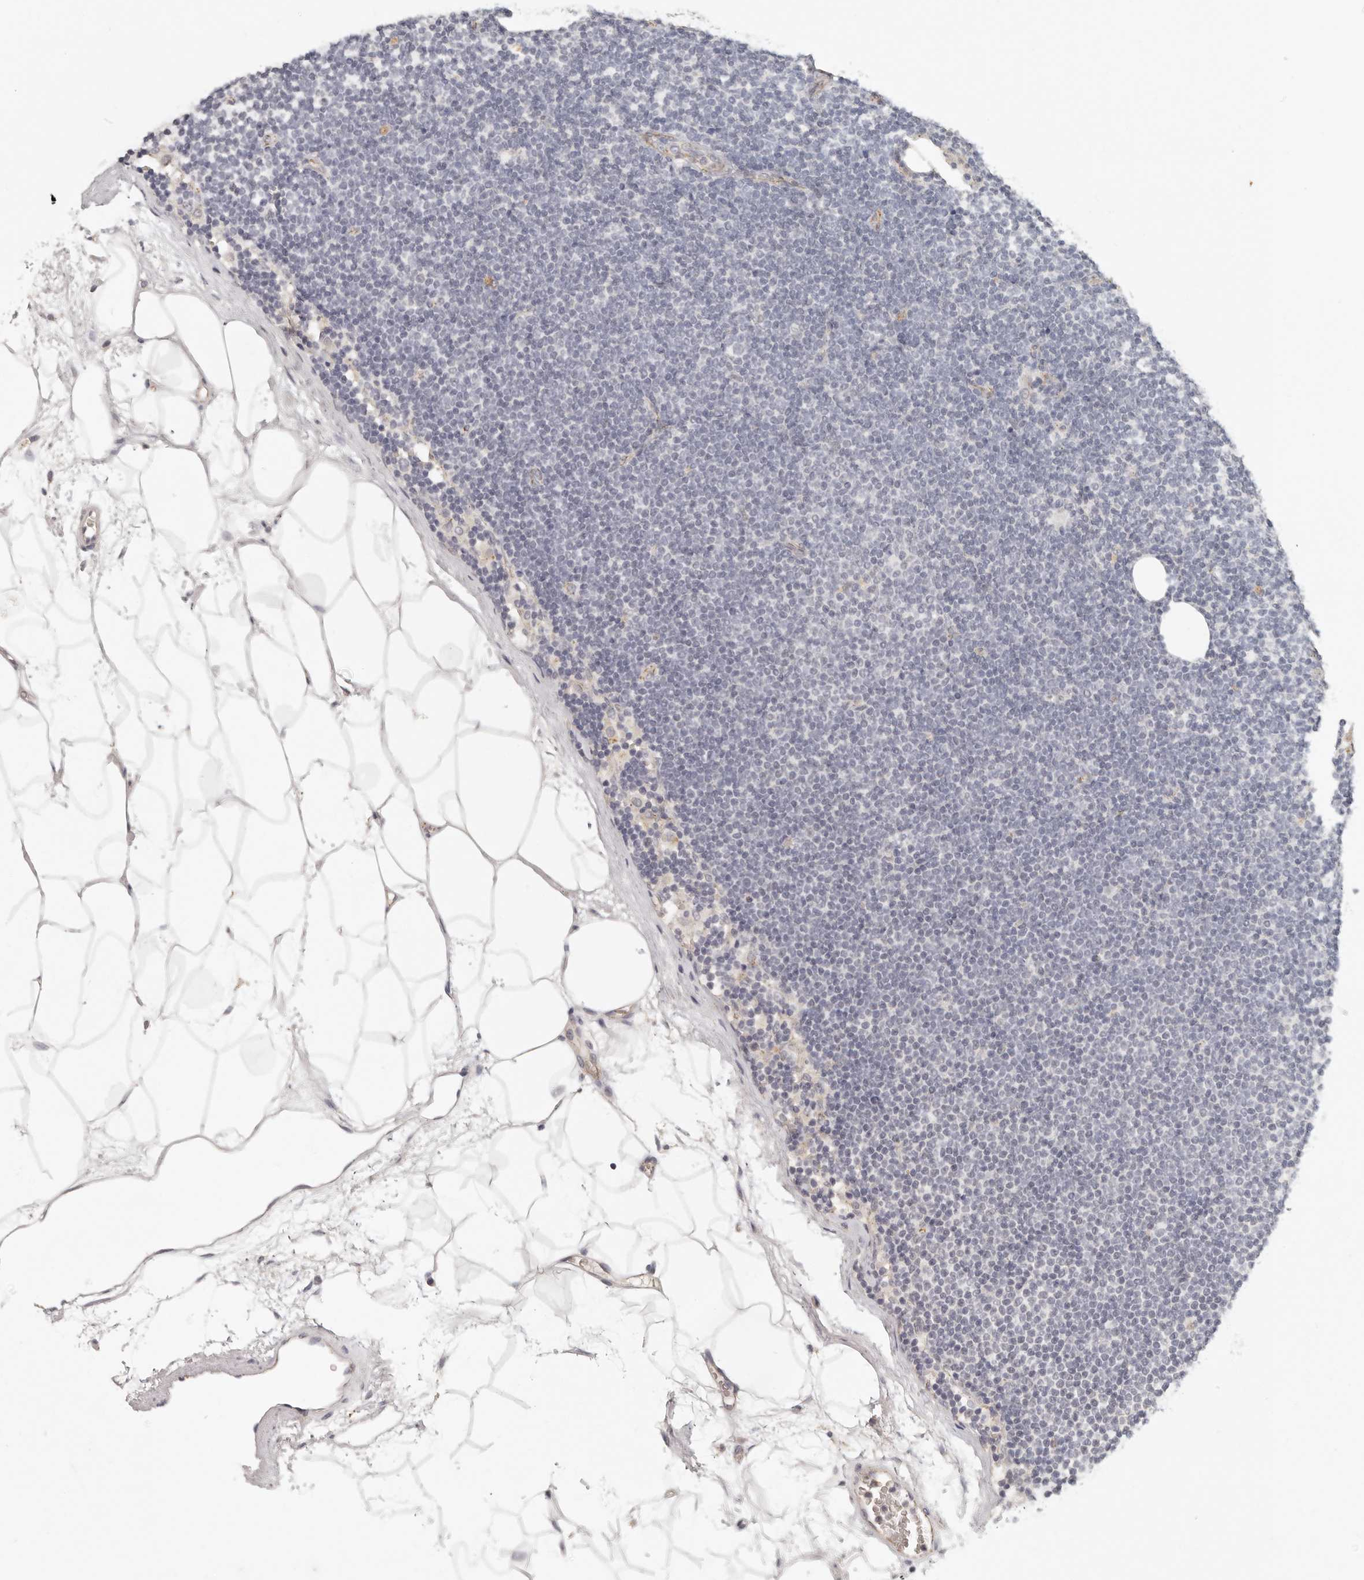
{"staining": {"intensity": "negative", "quantity": "none", "location": "none"}, "tissue": "lymphoma", "cell_type": "Tumor cells", "image_type": "cancer", "snomed": [{"axis": "morphology", "description": "Malignant lymphoma, non-Hodgkin's type, Low grade"}, {"axis": "topography", "description": "Lymph node"}], "caption": "Micrograph shows no significant protein staining in tumor cells of malignant lymphoma, non-Hodgkin's type (low-grade). The staining is performed using DAB brown chromogen with nuclei counter-stained in using hematoxylin.", "gene": "ANXA9", "patient": {"sex": "female", "age": 53}}